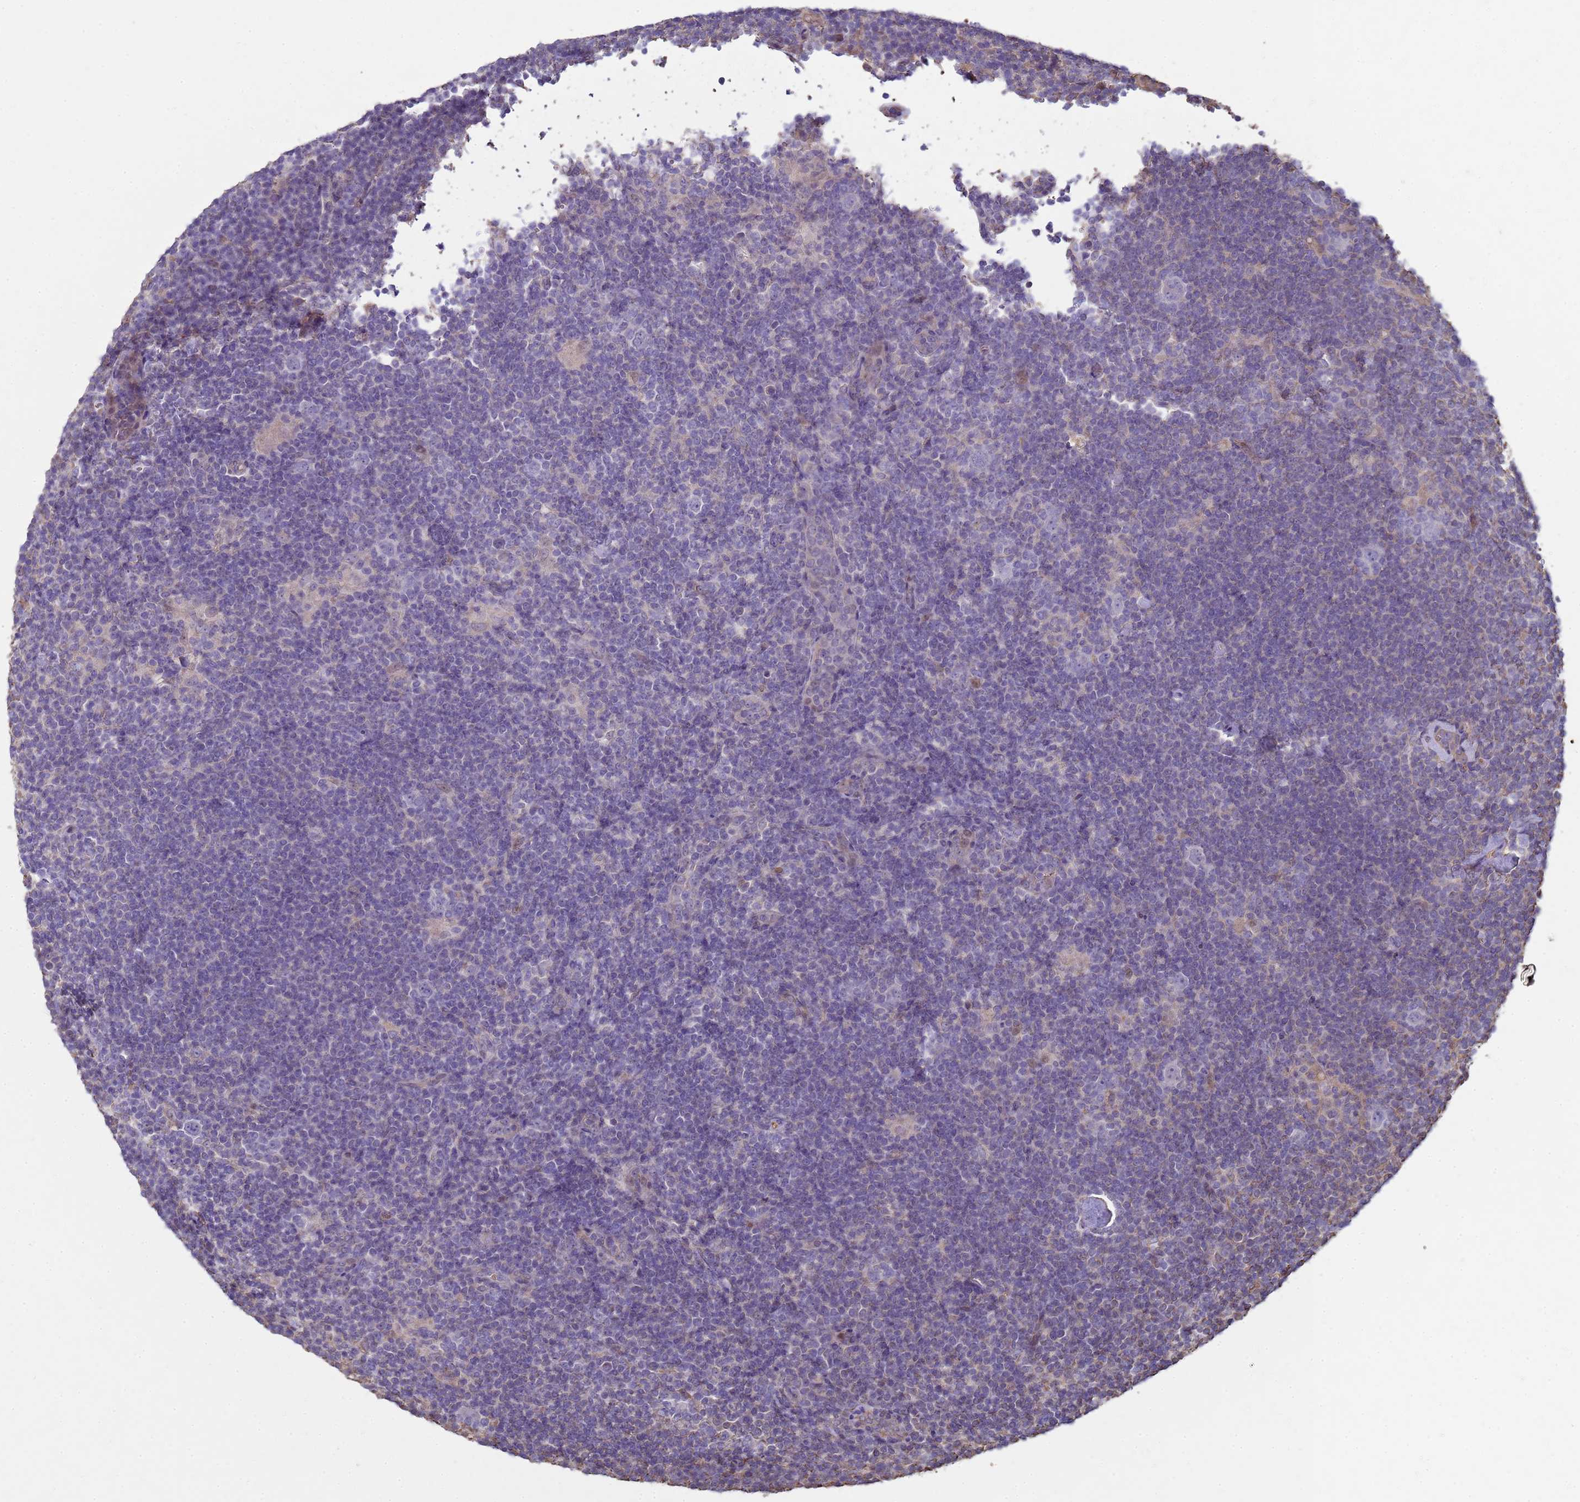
{"staining": {"intensity": "negative", "quantity": "none", "location": "none"}, "tissue": "lymphoma", "cell_type": "Tumor cells", "image_type": "cancer", "snomed": [{"axis": "morphology", "description": "Hodgkin's disease, NOS"}, {"axis": "topography", "description": "Lymph node"}], "caption": "Histopathology image shows no significant protein positivity in tumor cells of Hodgkin's disease. Nuclei are stained in blue.", "gene": "SGIP1", "patient": {"sex": "female", "age": 57}}